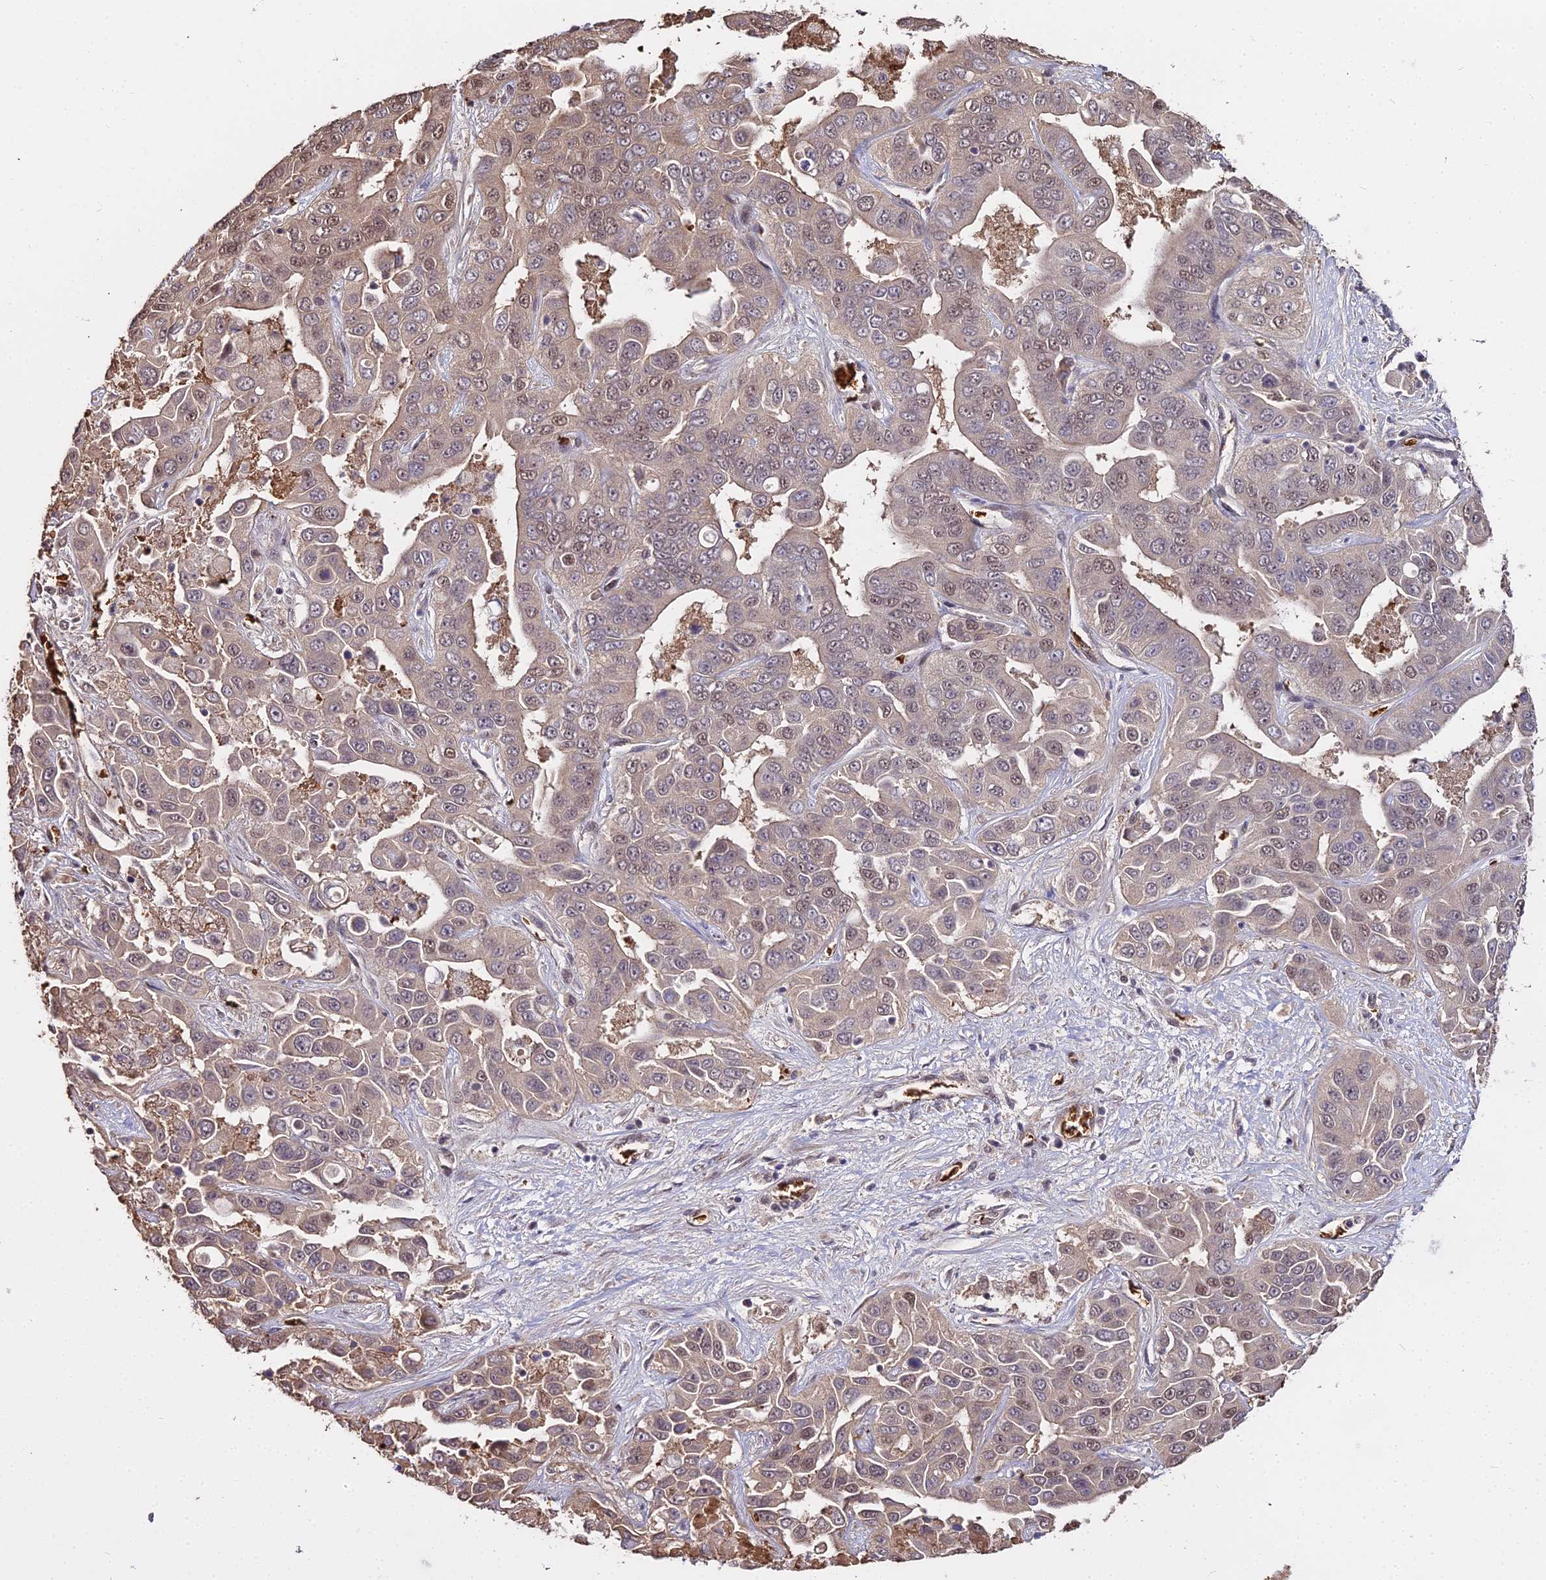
{"staining": {"intensity": "weak", "quantity": "25%-75%", "location": "cytoplasmic/membranous,nuclear"}, "tissue": "liver cancer", "cell_type": "Tumor cells", "image_type": "cancer", "snomed": [{"axis": "morphology", "description": "Cholangiocarcinoma"}, {"axis": "topography", "description": "Liver"}], "caption": "Immunohistochemical staining of human liver cancer shows low levels of weak cytoplasmic/membranous and nuclear staining in approximately 25%-75% of tumor cells.", "gene": "ZDBF2", "patient": {"sex": "female", "age": 52}}